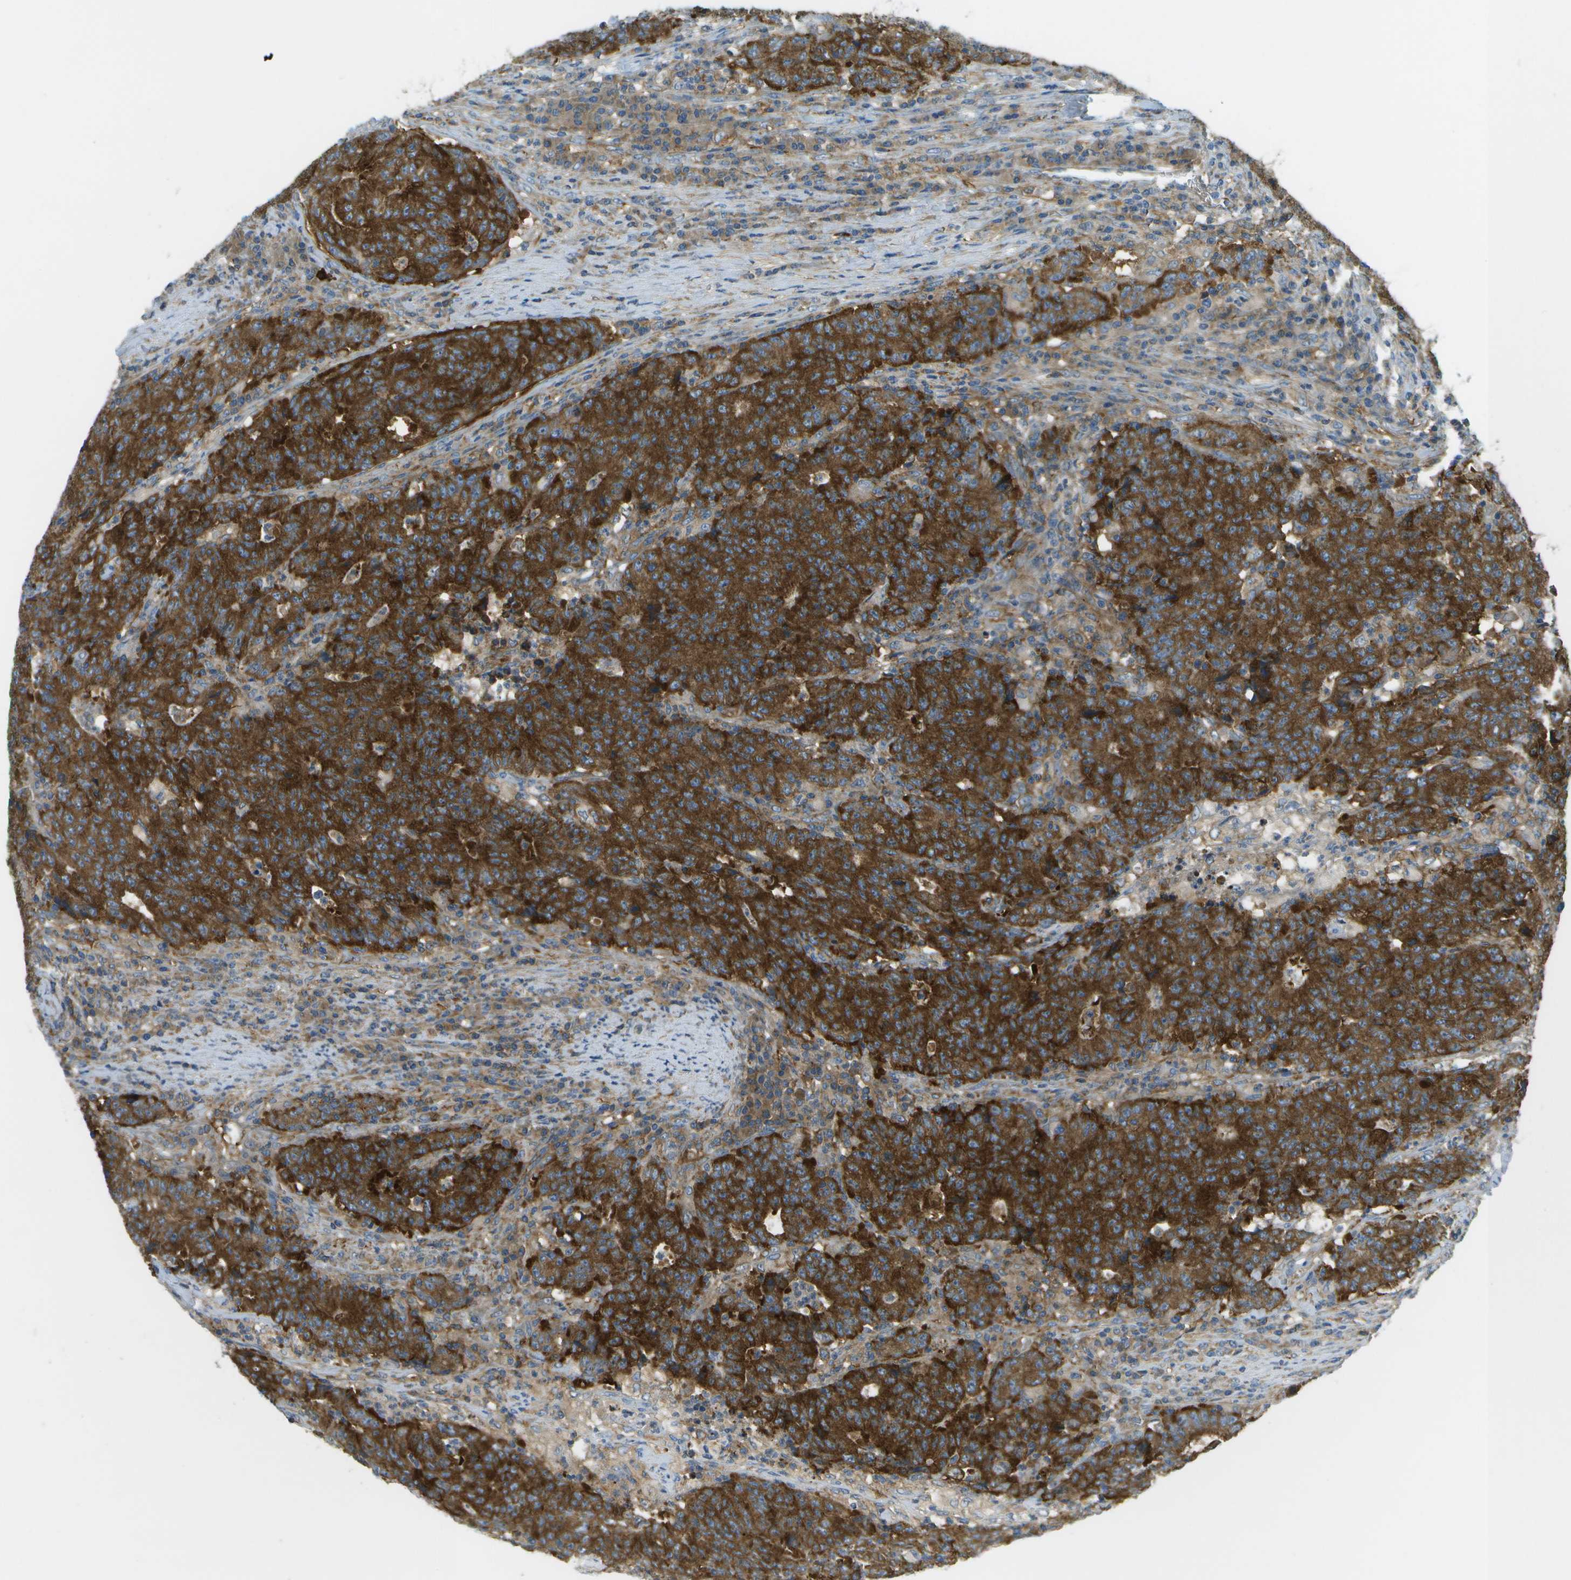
{"staining": {"intensity": "strong", "quantity": ">75%", "location": "cytoplasmic/membranous"}, "tissue": "colorectal cancer", "cell_type": "Tumor cells", "image_type": "cancer", "snomed": [{"axis": "morphology", "description": "Normal tissue, NOS"}, {"axis": "morphology", "description": "Adenocarcinoma, NOS"}, {"axis": "topography", "description": "Colon"}], "caption": "A high-resolution histopathology image shows immunohistochemistry staining of colorectal cancer (adenocarcinoma), which displays strong cytoplasmic/membranous staining in approximately >75% of tumor cells.", "gene": "WNK2", "patient": {"sex": "female", "age": 75}}